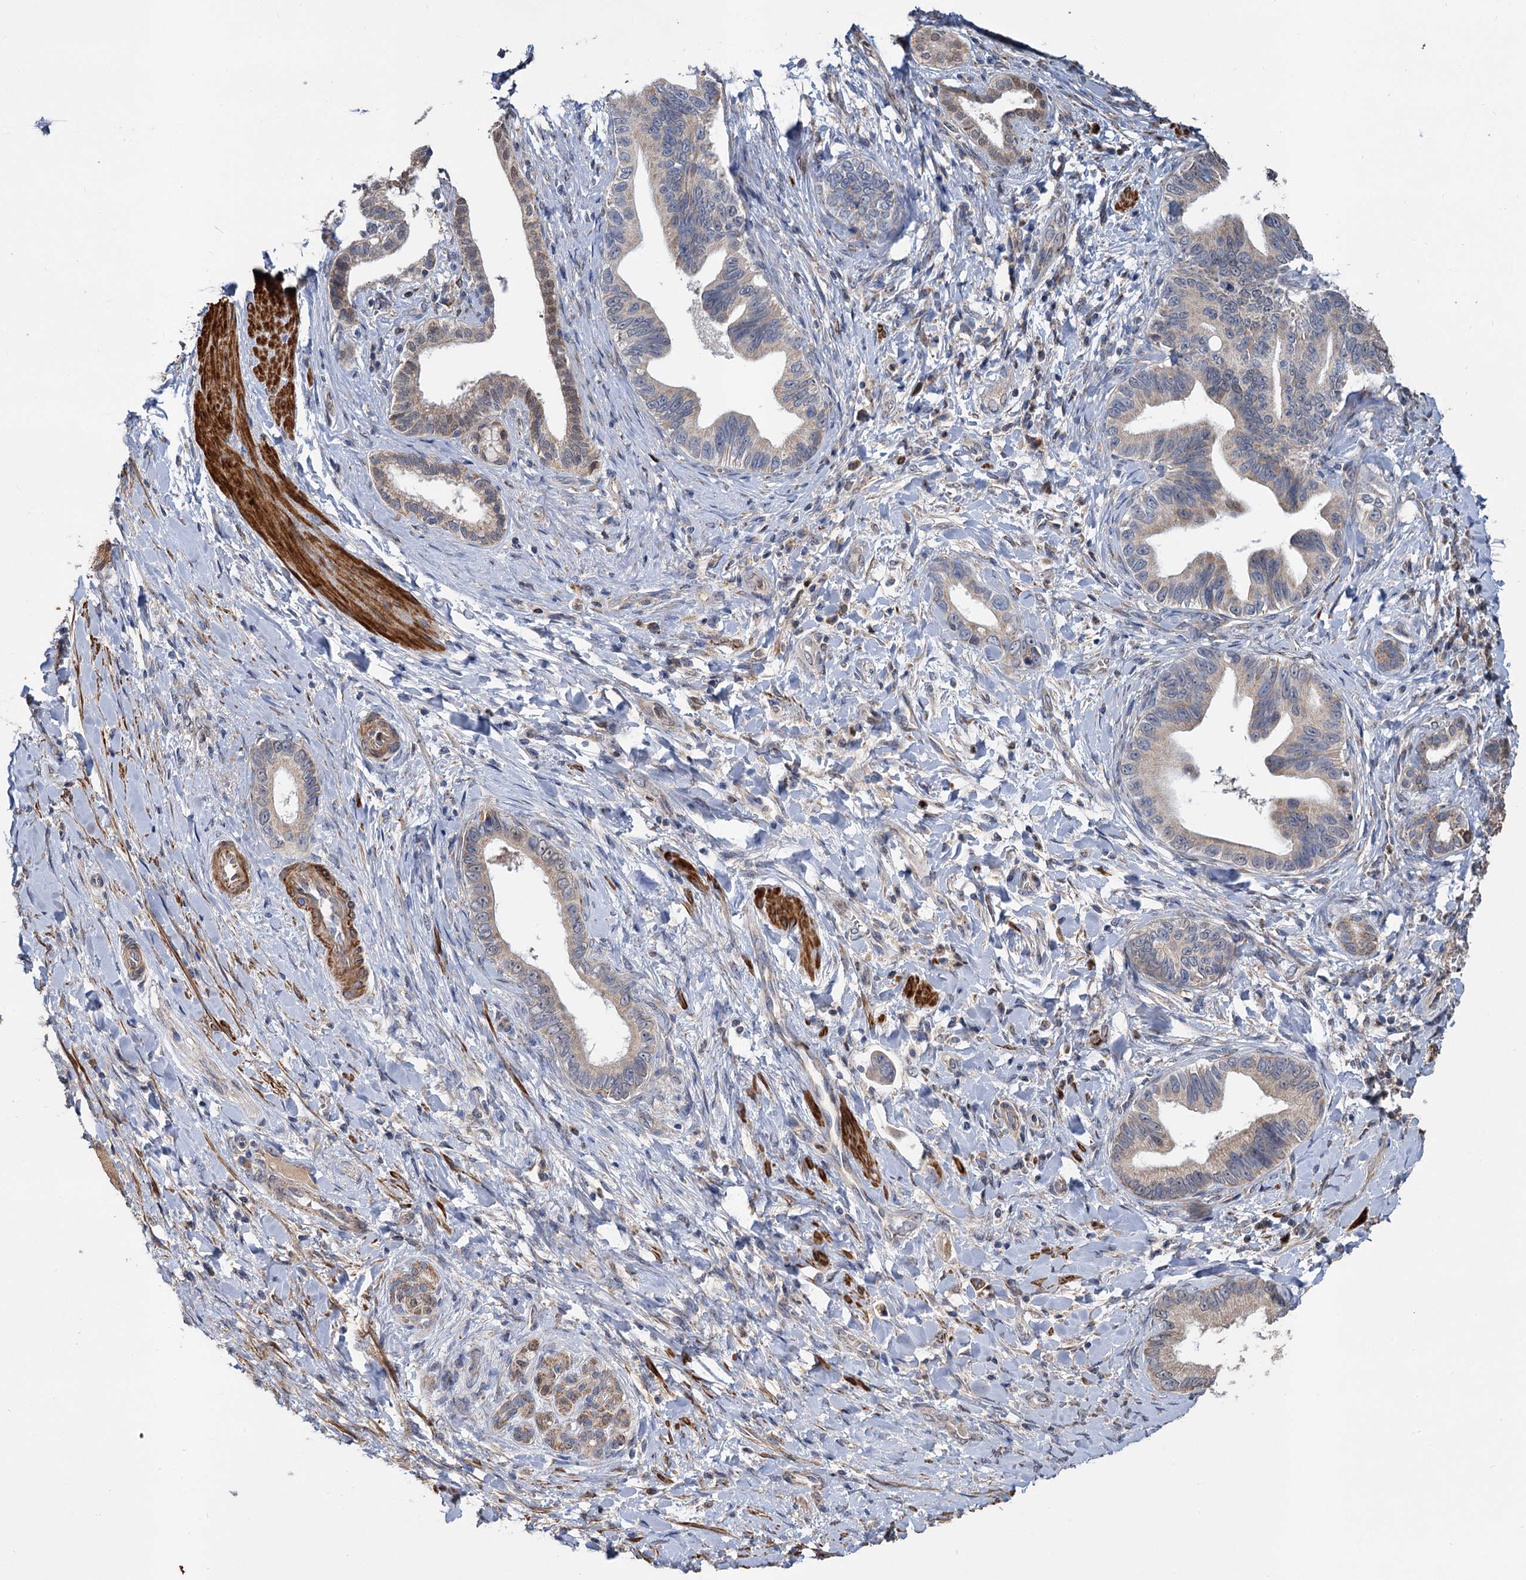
{"staining": {"intensity": "weak", "quantity": "<25%", "location": "cytoplasmic/membranous"}, "tissue": "pancreatic cancer", "cell_type": "Tumor cells", "image_type": "cancer", "snomed": [{"axis": "morphology", "description": "Adenocarcinoma, NOS"}, {"axis": "topography", "description": "Pancreas"}], "caption": "Tumor cells are negative for brown protein staining in pancreatic adenocarcinoma.", "gene": "ALKBH7", "patient": {"sex": "female", "age": 55}}